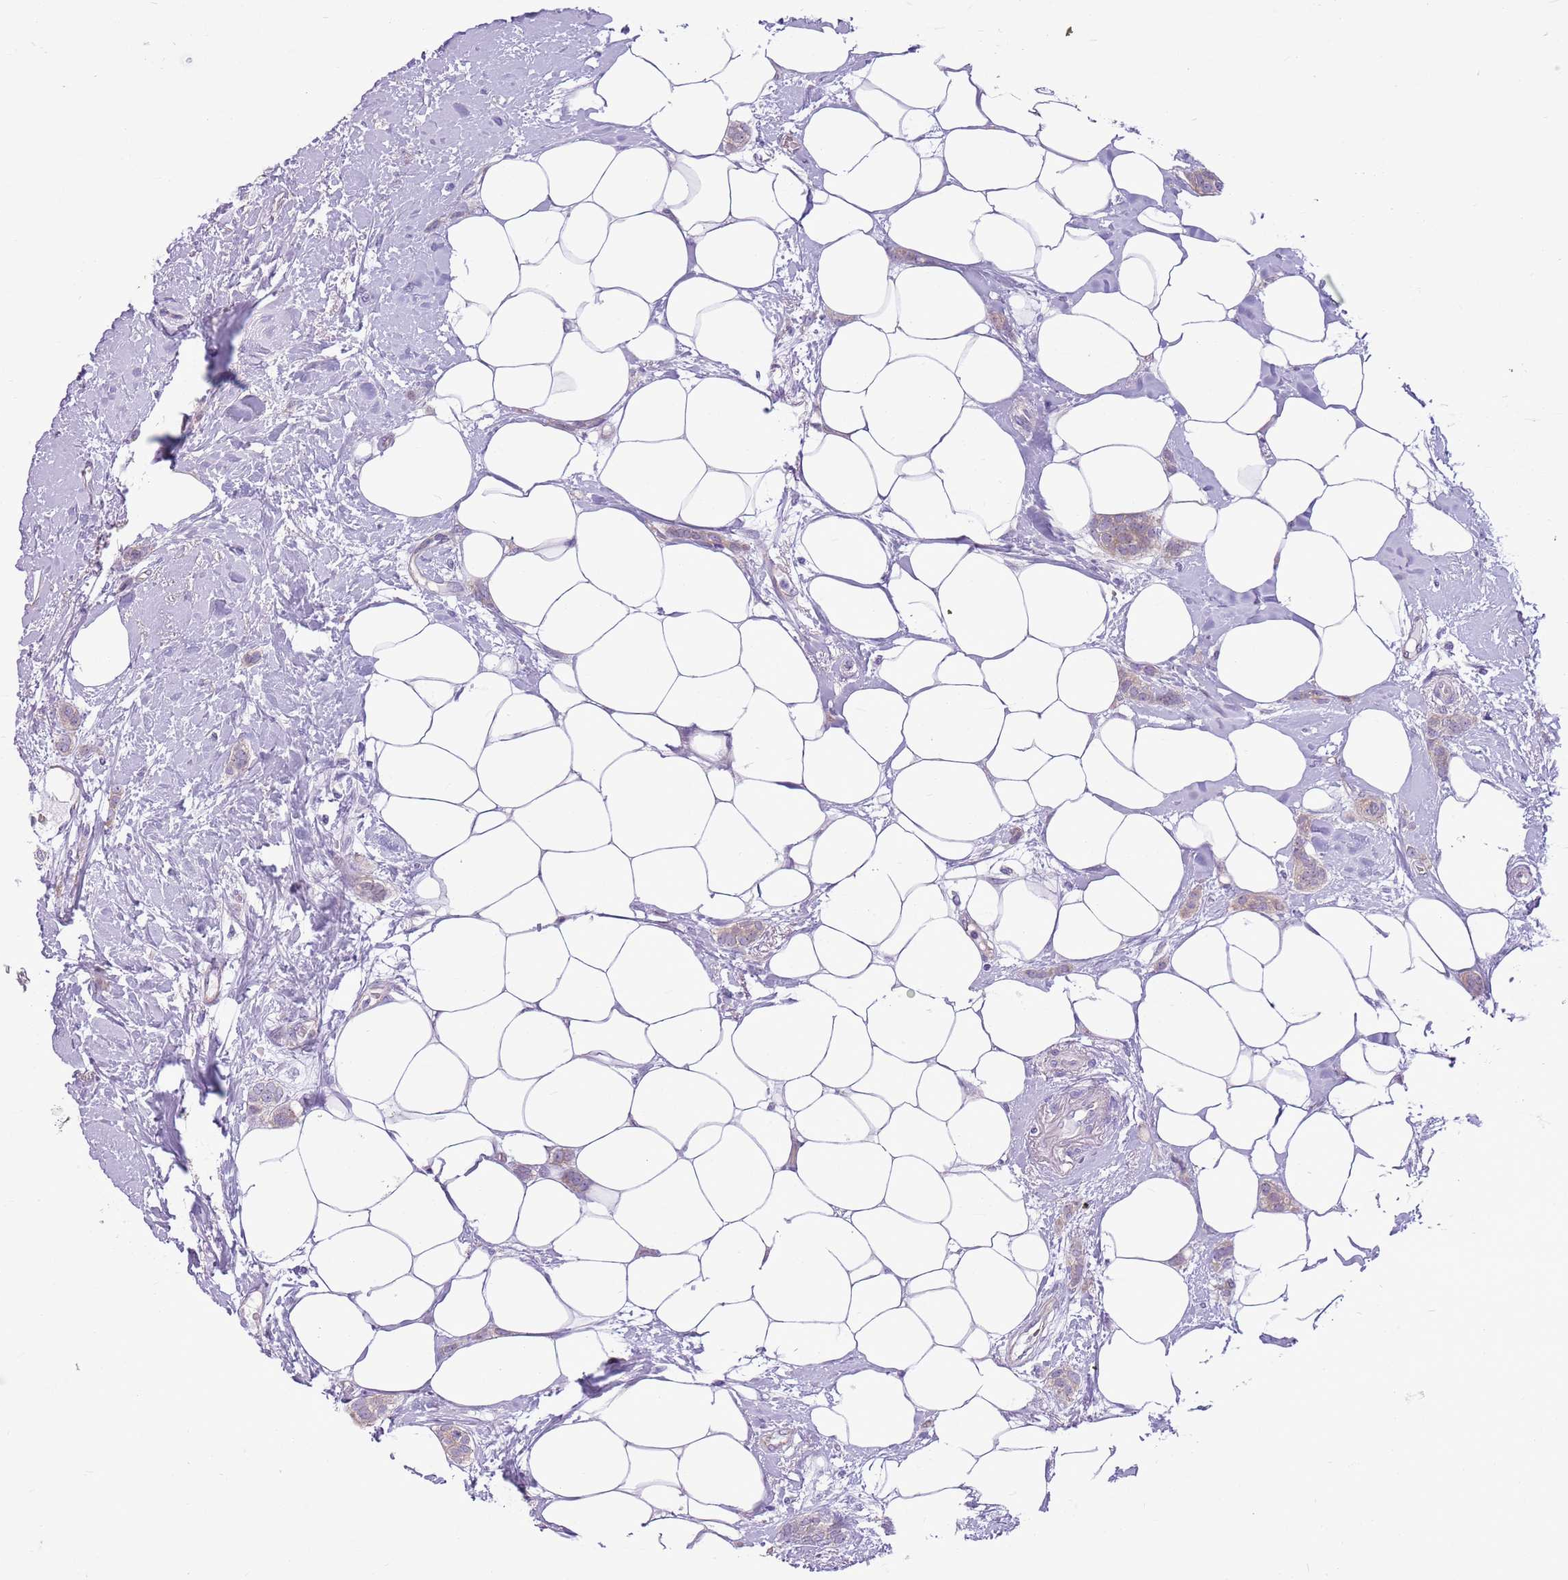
{"staining": {"intensity": "weak", "quantity": "25%-75%", "location": "cytoplasmic/membranous"}, "tissue": "breast cancer", "cell_type": "Tumor cells", "image_type": "cancer", "snomed": [{"axis": "morphology", "description": "Duct carcinoma"}, {"axis": "topography", "description": "Breast"}], "caption": "Immunohistochemistry (IHC) of breast cancer demonstrates low levels of weak cytoplasmic/membranous expression in about 25%-75% of tumor cells. (DAB (3,3'-diaminobenzidine) IHC, brown staining for protein, blue staining for nuclei).", "gene": "PARP8", "patient": {"sex": "female", "age": 72}}